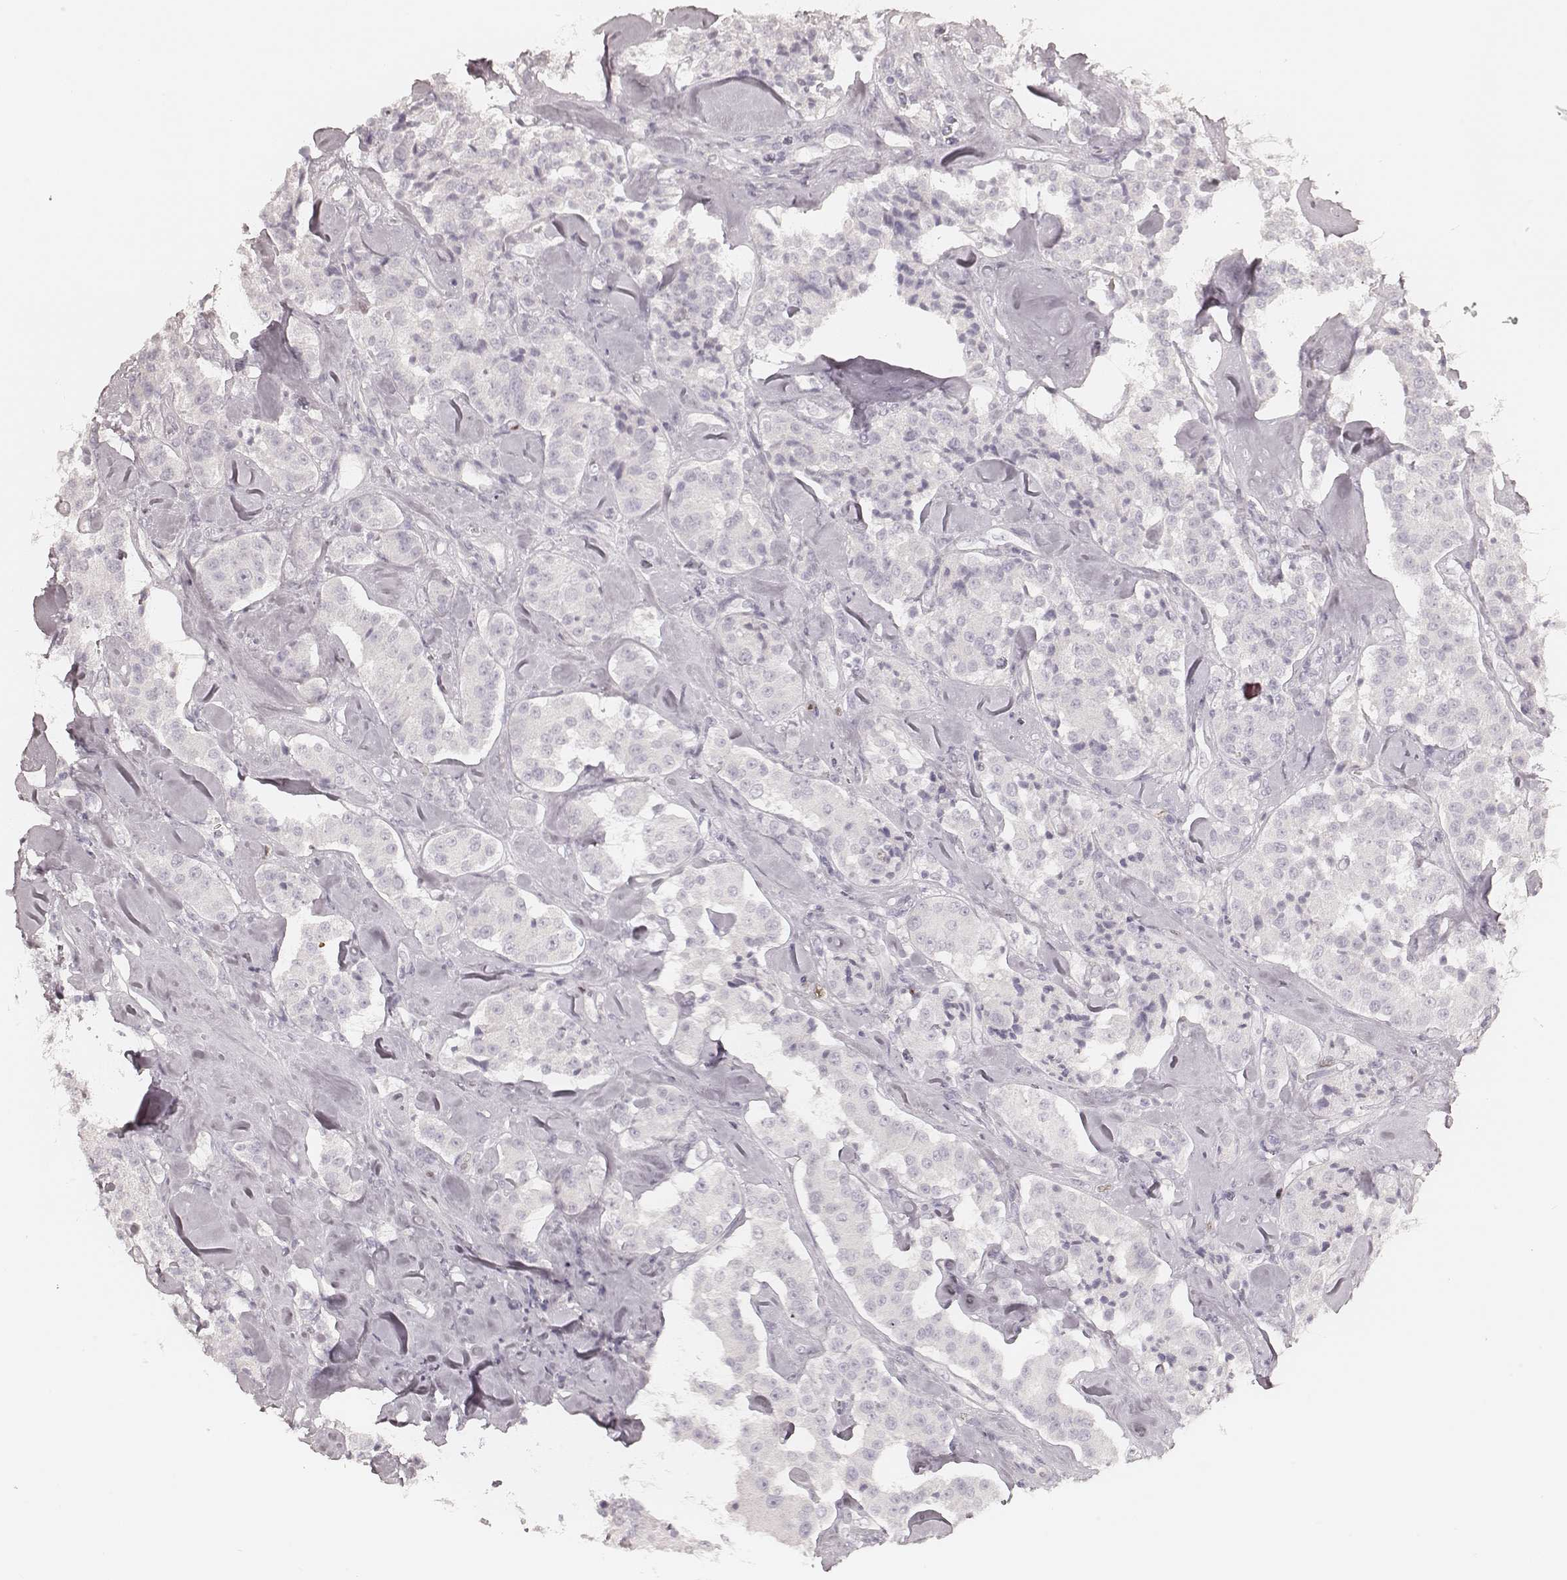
{"staining": {"intensity": "negative", "quantity": "none", "location": "none"}, "tissue": "carcinoid", "cell_type": "Tumor cells", "image_type": "cancer", "snomed": [{"axis": "morphology", "description": "Carcinoid, malignant, NOS"}, {"axis": "topography", "description": "Pancreas"}], "caption": "Malignant carcinoid was stained to show a protein in brown. There is no significant expression in tumor cells.", "gene": "TEX37", "patient": {"sex": "male", "age": 41}}